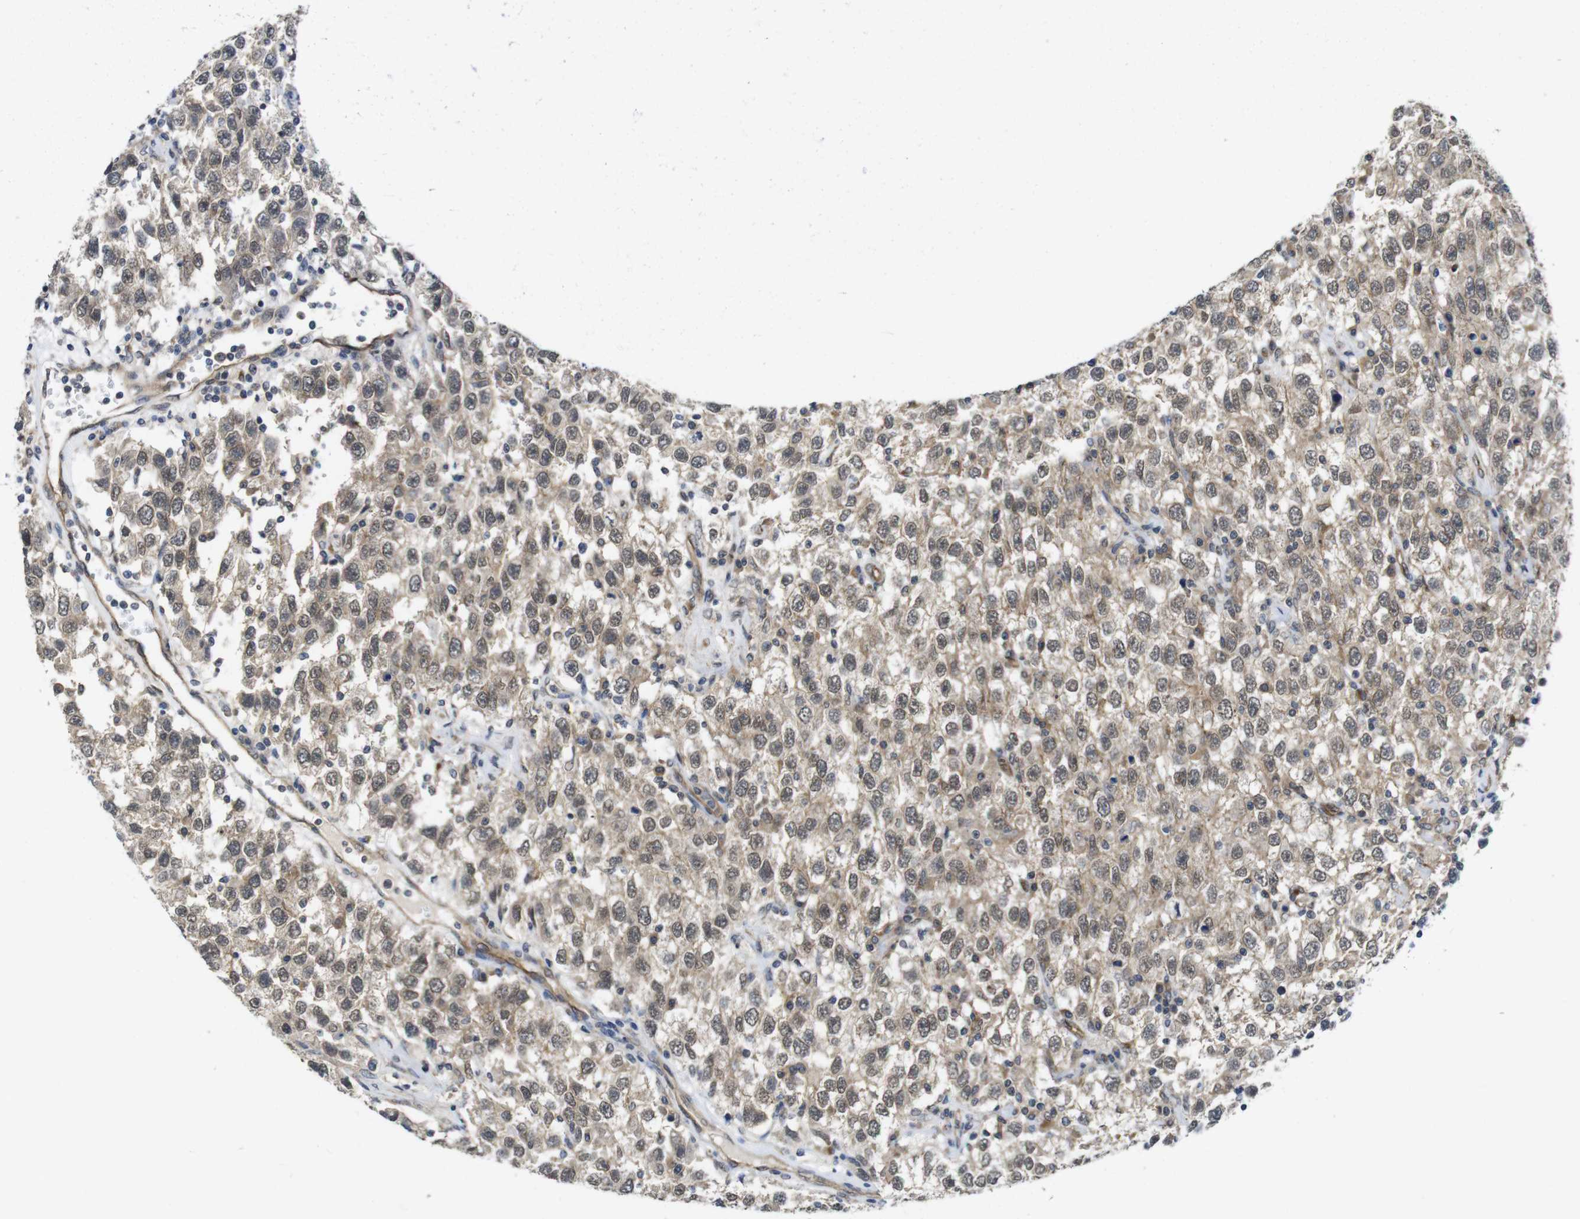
{"staining": {"intensity": "weak", "quantity": ">75%", "location": "cytoplasmic/membranous,nuclear"}, "tissue": "testis cancer", "cell_type": "Tumor cells", "image_type": "cancer", "snomed": [{"axis": "morphology", "description": "Seminoma, NOS"}, {"axis": "topography", "description": "Testis"}], "caption": "There is low levels of weak cytoplasmic/membranous and nuclear staining in tumor cells of seminoma (testis), as demonstrated by immunohistochemical staining (brown color).", "gene": "ZDHHC5", "patient": {"sex": "male", "age": 41}}